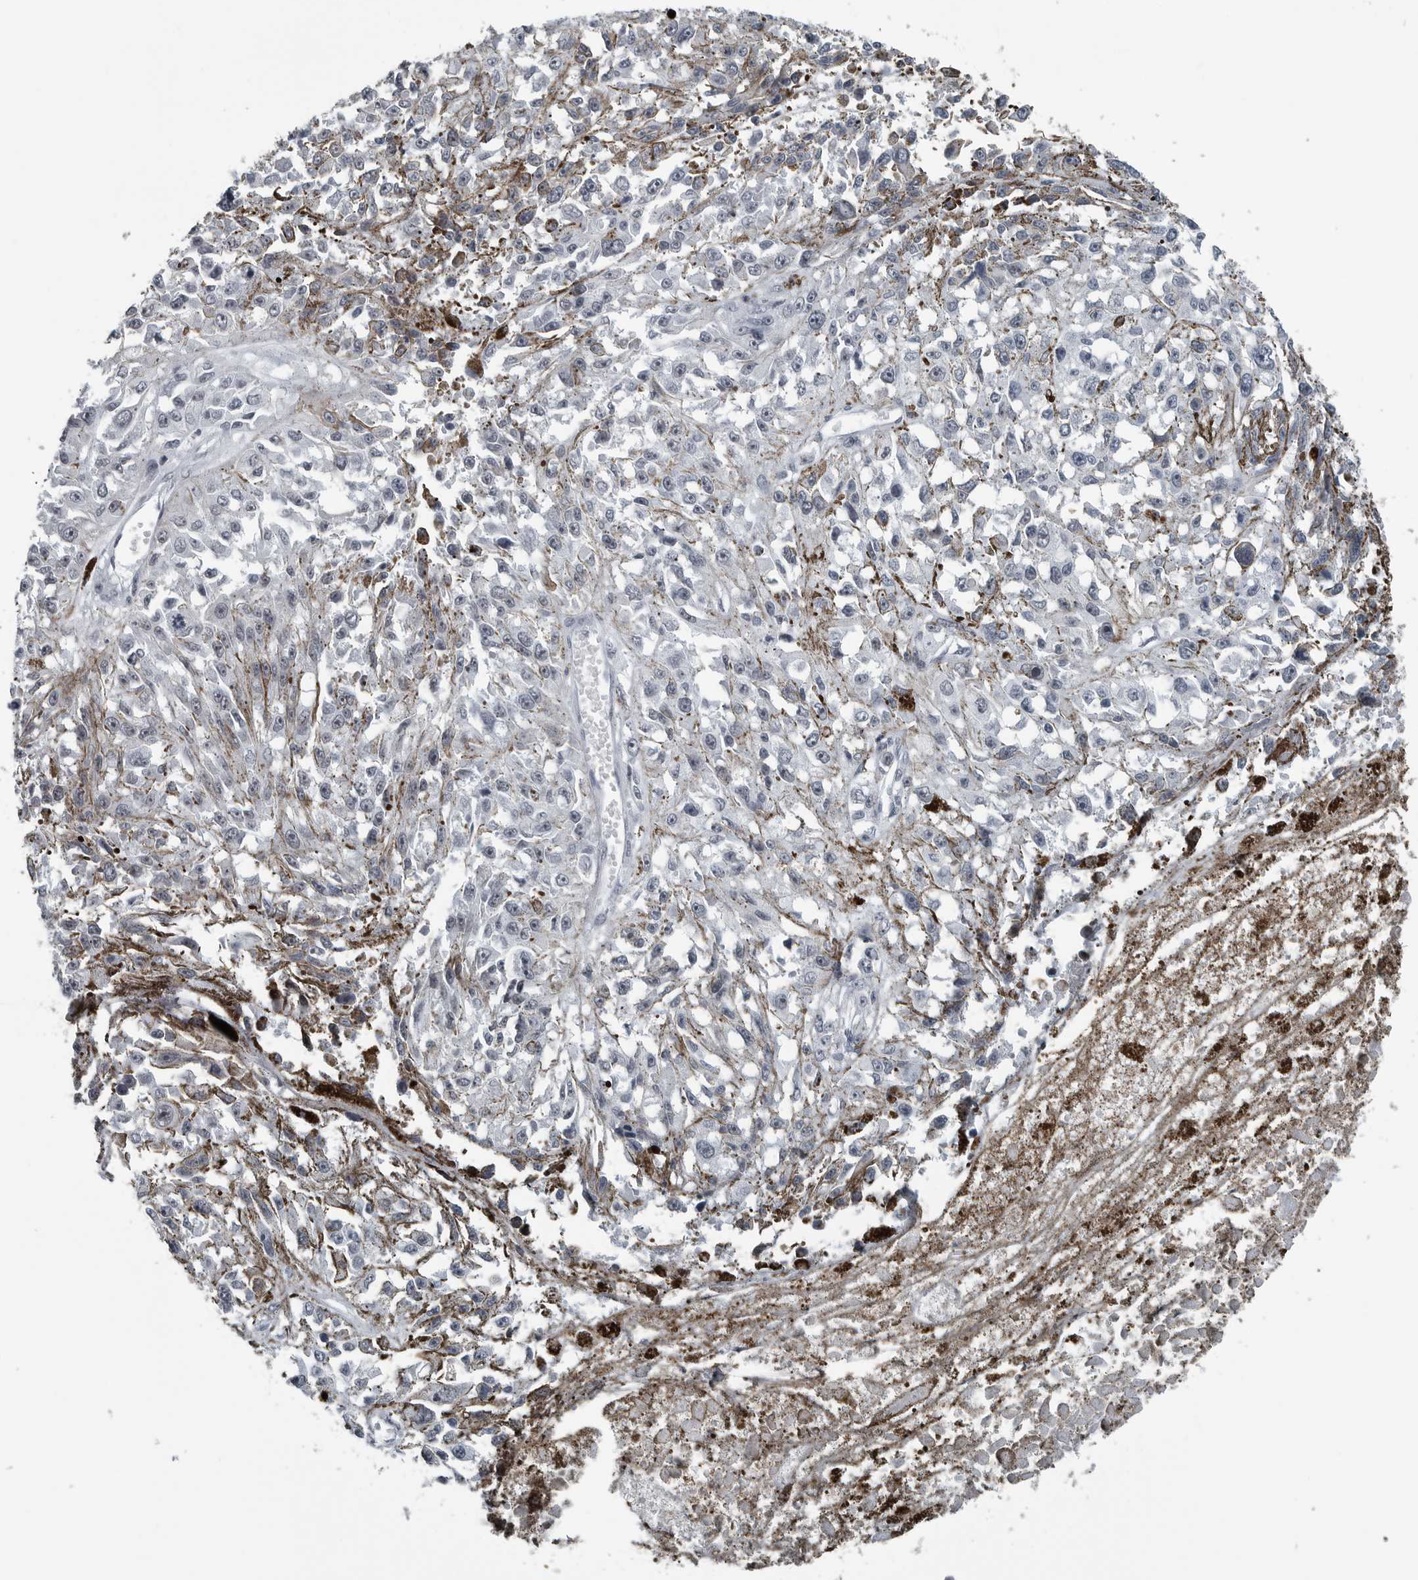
{"staining": {"intensity": "negative", "quantity": "none", "location": "none"}, "tissue": "melanoma", "cell_type": "Tumor cells", "image_type": "cancer", "snomed": [{"axis": "morphology", "description": "Malignant melanoma, Metastatic site"}, {"axis": "topography", "description": "Lymph node"}], "caption": "There is no significant staining in tumor cells of malignant melanoma (metastatic site).", "gene": "AKR1A1", "patient": {"sex": "male", "age": 59}}